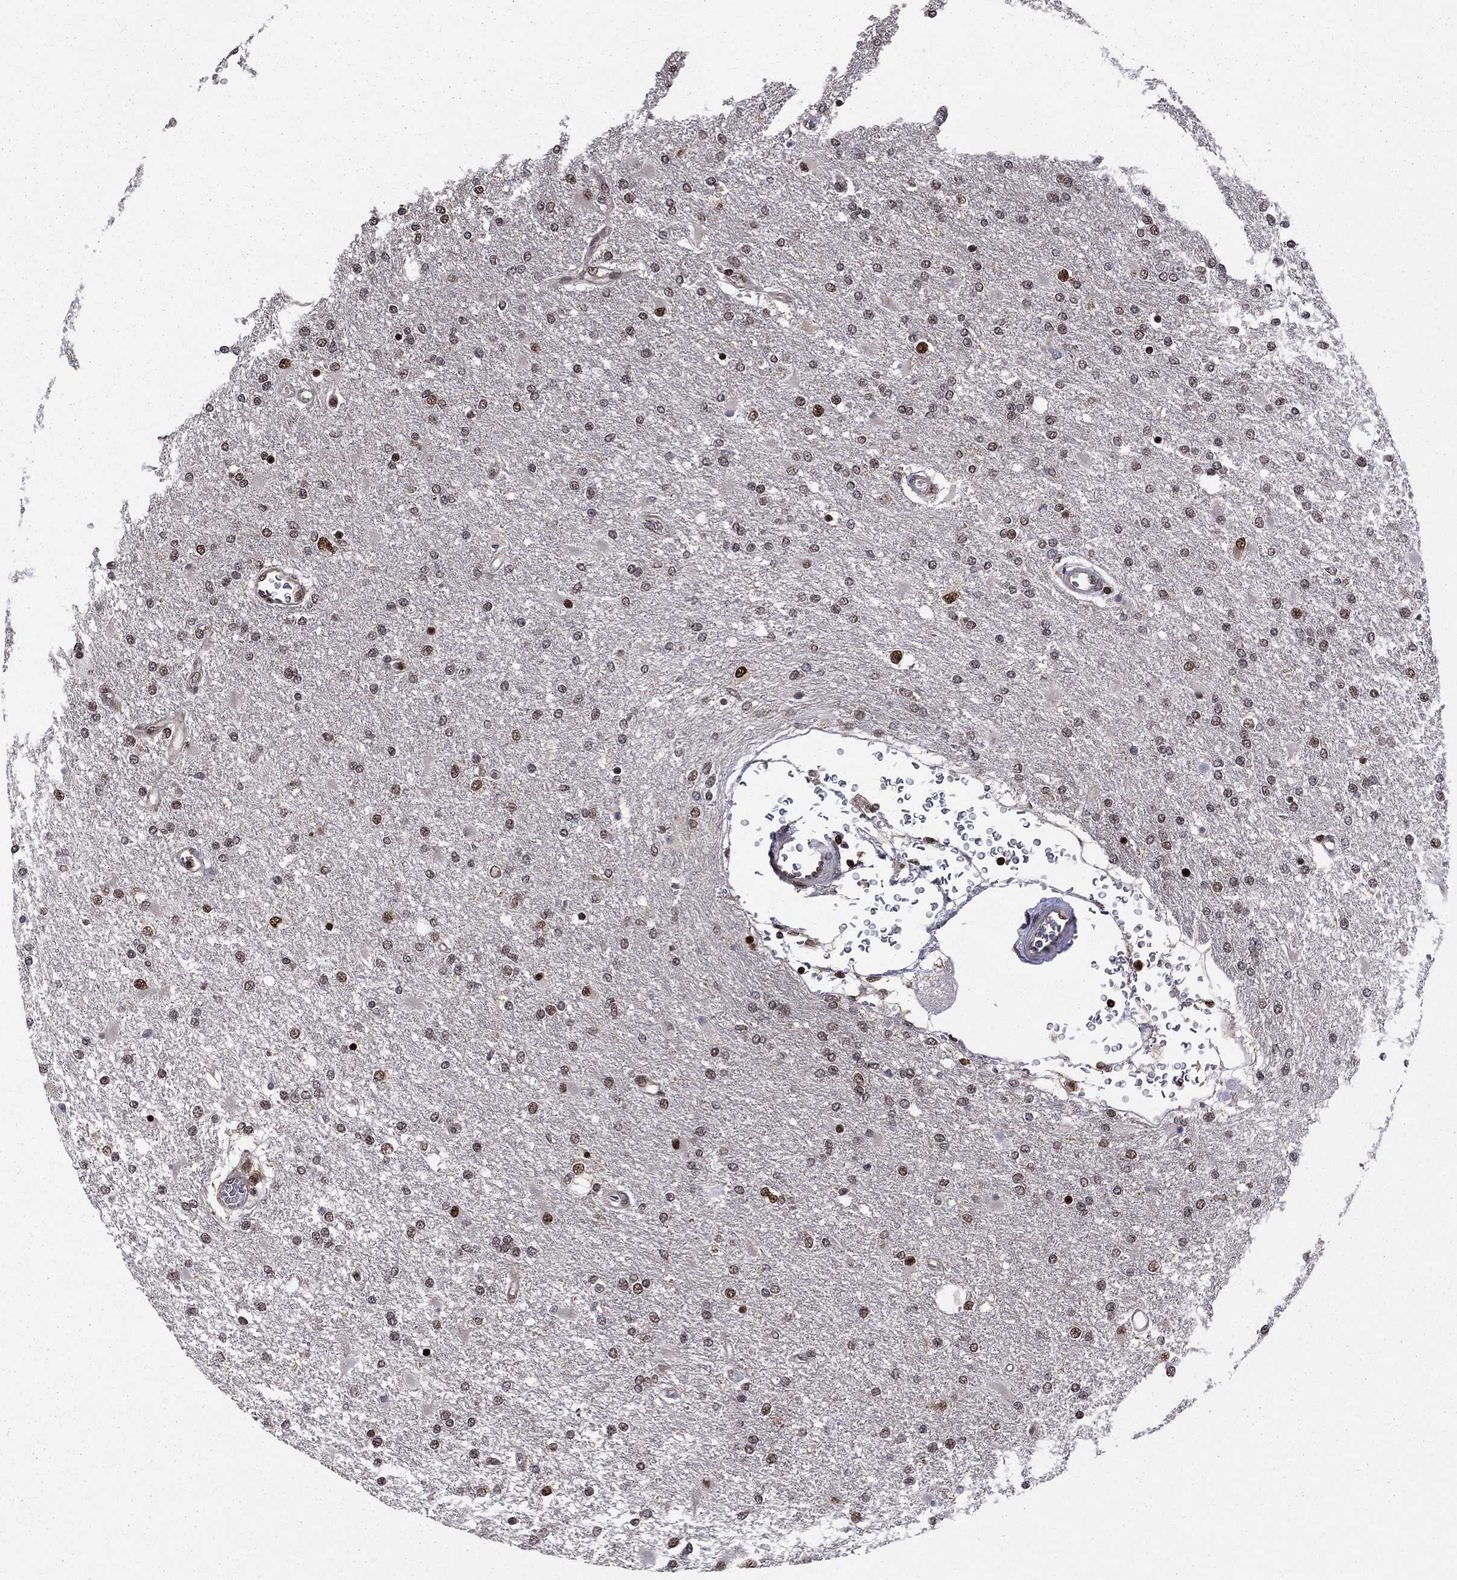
{"staining": {"intensity": "moderate", "quantity": "25%-75%", "location": "nuclear"}, "tissue": "glioma", "cell_type": "Tumor cells", "image_type": "cancer", "snomed": [{"axis": "morphology", "description": "Glioma, malignant, High grade"}, {"axis": "topography", "description": "Cerebral cortex"}], "caption": "Immunohistochemistry staining of glioma, which exhibits medium levels of moderate nuclear expression in about 25%-75% of tumor cells indicating moderate nuclear protein positivity. The staining was performed using DAB (3,3'-diaminobenzidine) (brown) for protein detection and nuclei were counterstained in hematoxylin (blue).", "gene": "PSMD2", "patient": {"sex": "male", "age": 79}}